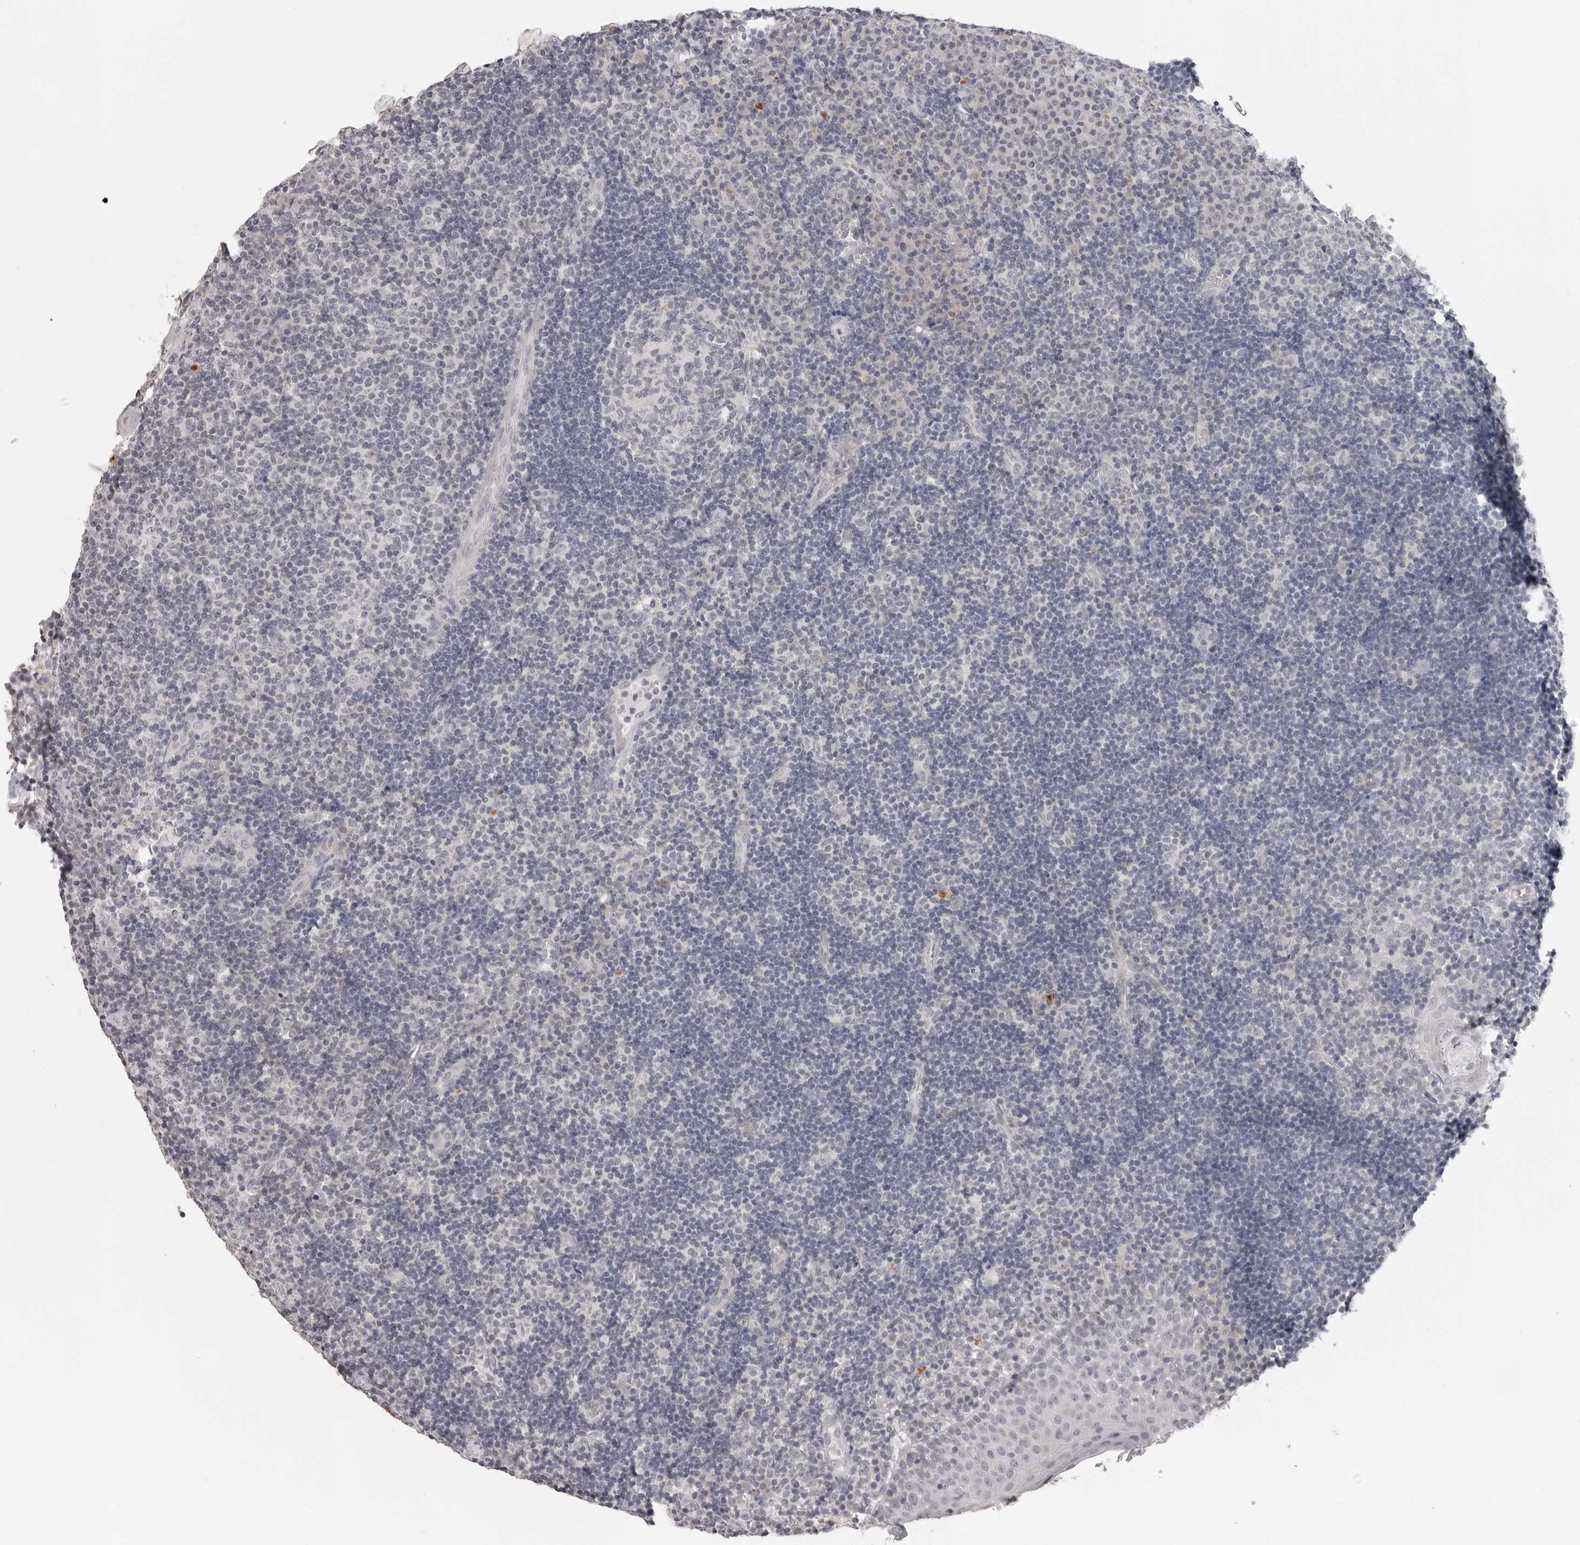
{"staining": {"intensity": "negative", "quantity": "none", "location": "none"}, "tissue": "tonsil", "cell_type": "Germinal center cells", "image_type": "normal", "snomed": [{"axis": "morphology", "description": "Normal tissue, NOS"}, {"axis": "topography", "description": "Tonsil"}], "caption": "This image is of benign tonsil stained with immunohistochemistry (IHC) to label a protein in brown with the nuclei are counter-stained blue. There is no expression in germinal center cells.", "gene": "PRSS1", "patient": {"sex": "female", "age": 40}}